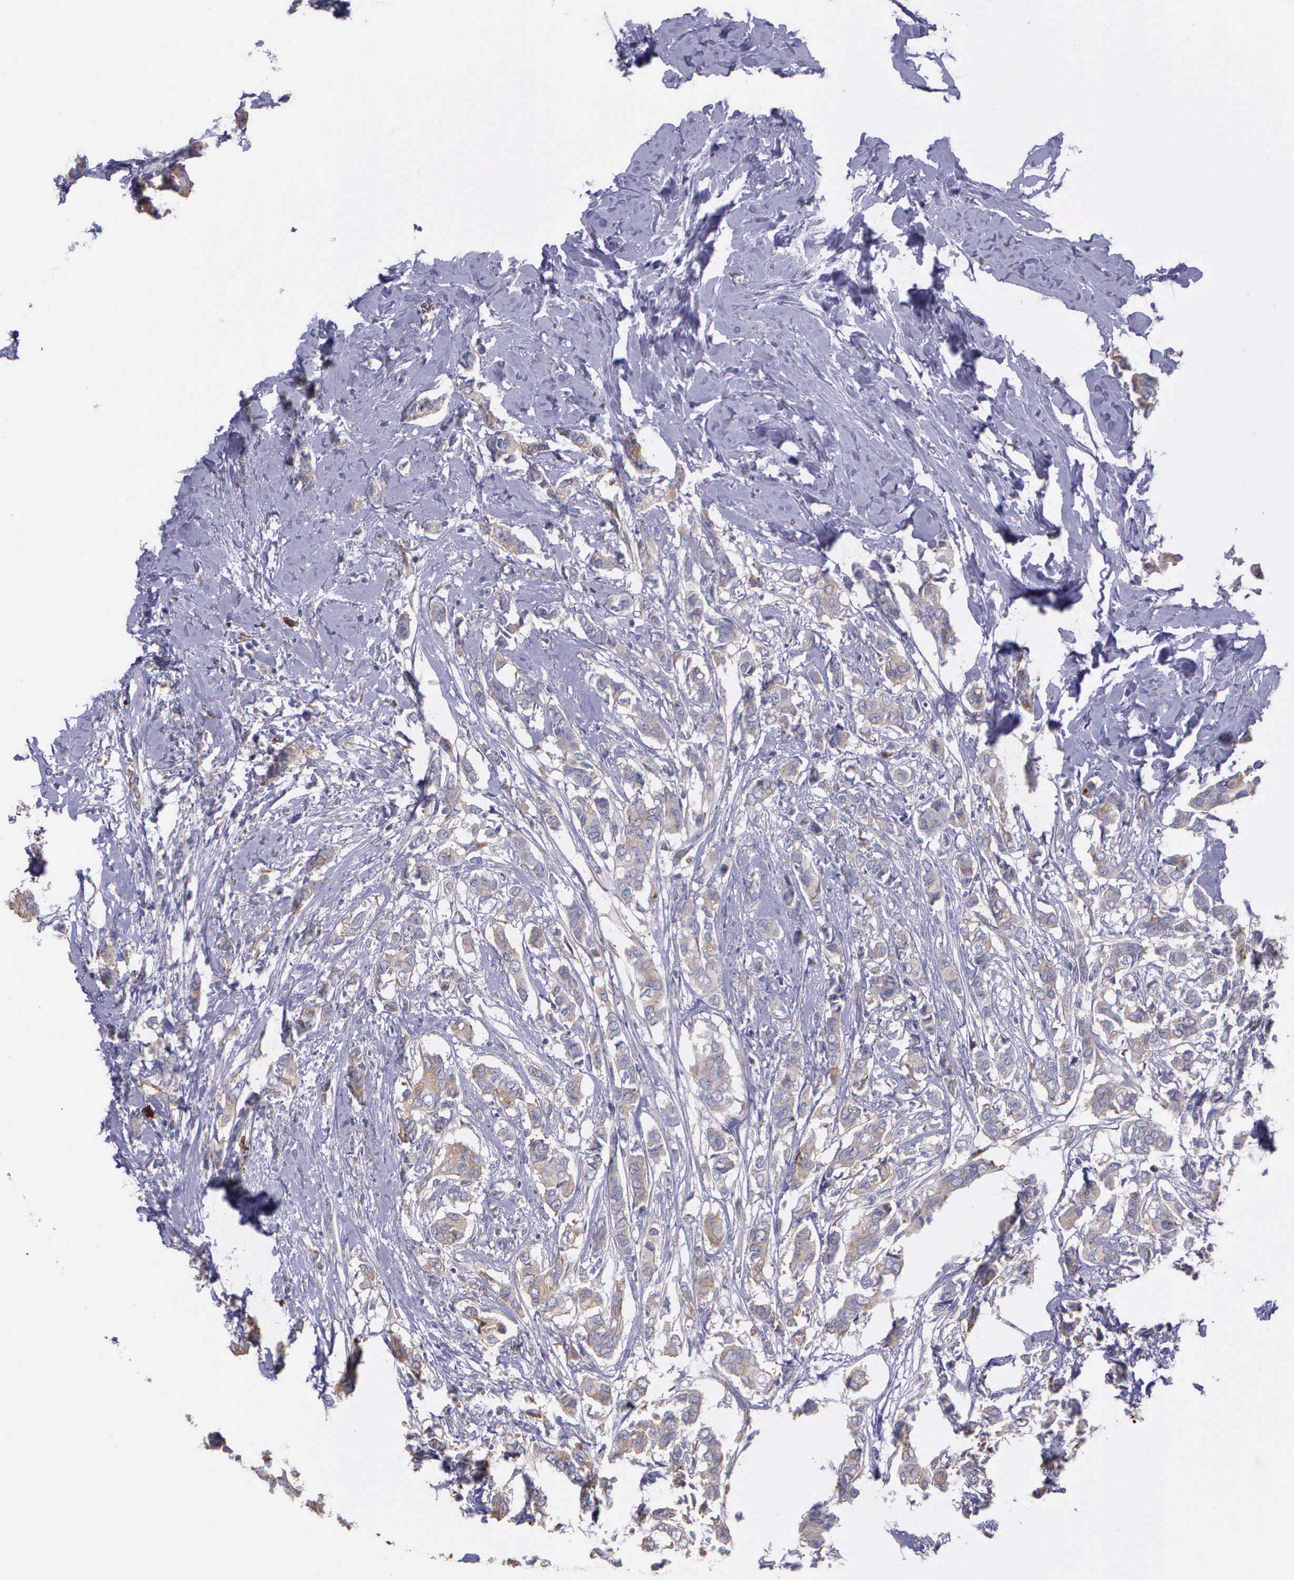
{"staining": {"intensity": "weak", "quantity": ">75%", "location": "cytoplasmic/membranous"}, "tissue": "breast cancer", "cell_type": "Tumor cells", "image_type": "cancer", "snomed": [{"axis": "morphology", "description": "Duct carcinoma"}, {"axis": "topography", "description": "Breast"}], "caption": "An IHC histopathology image of tumor tissue is shown. Protein staining in brown highlights weak cytoplasmic/membranous positivity in infiltrating ductal carcinoma (breast) within tumor cells.", "gene": "ZC3H12B", "patient": {"sex": "female", "age": 84}}